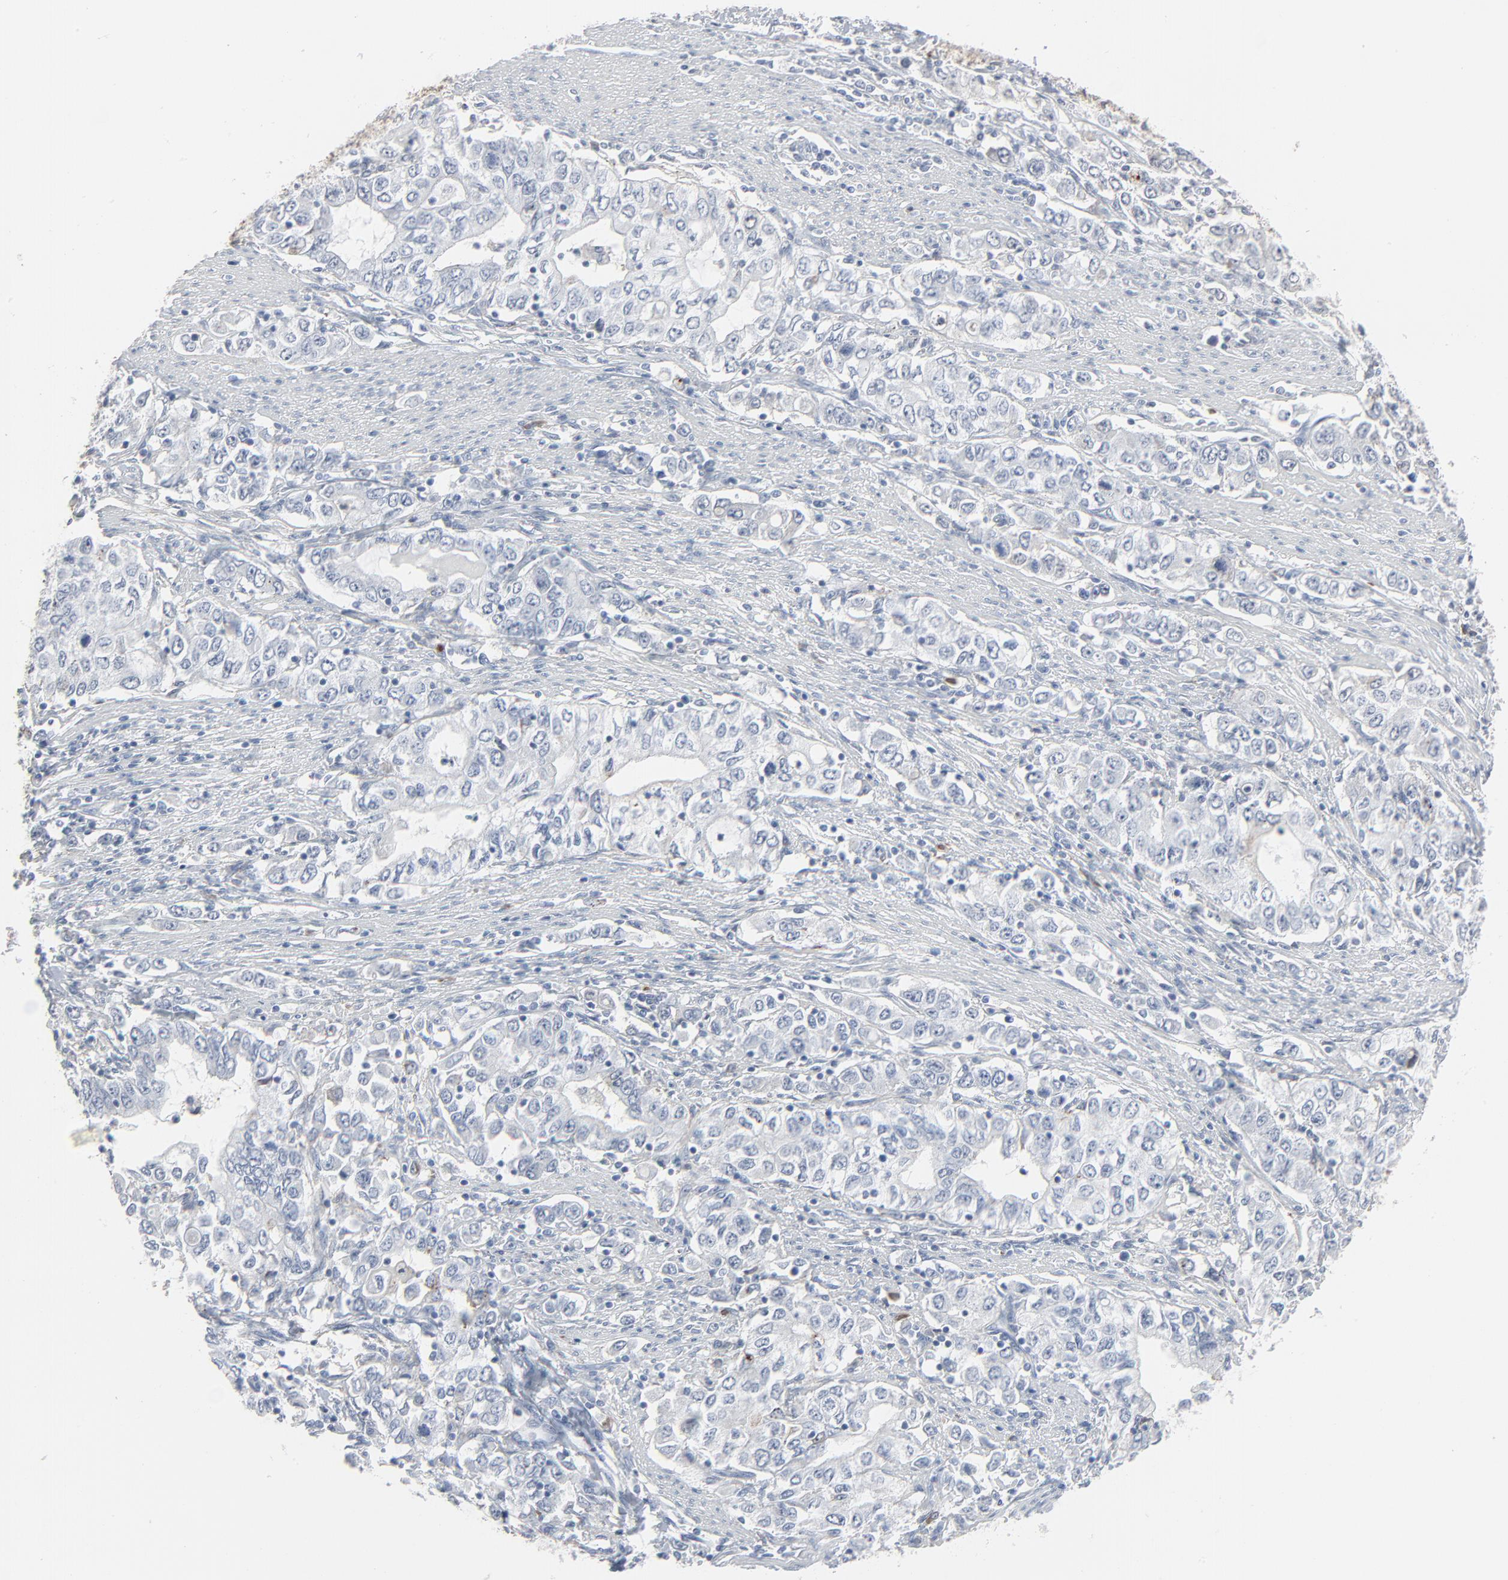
{"staining": {"intensity": "negative", "quantity": "none", "location": "none"}, "tissue": "stomach cancer", "cell_type": "Tumor cells", "image_type": "cancer", "snomed": [{"axis": "morphology", "description": "Adenocarcinoma, NOS"}, {"axis": "topography", "description": "Stomach, lower"}], "caption": "Tumor cells are negative for brown protein staining in adenocarcinoma (stomach).", "gene": "PHGDH", "patient": {"sex": "female", "age": 72}}